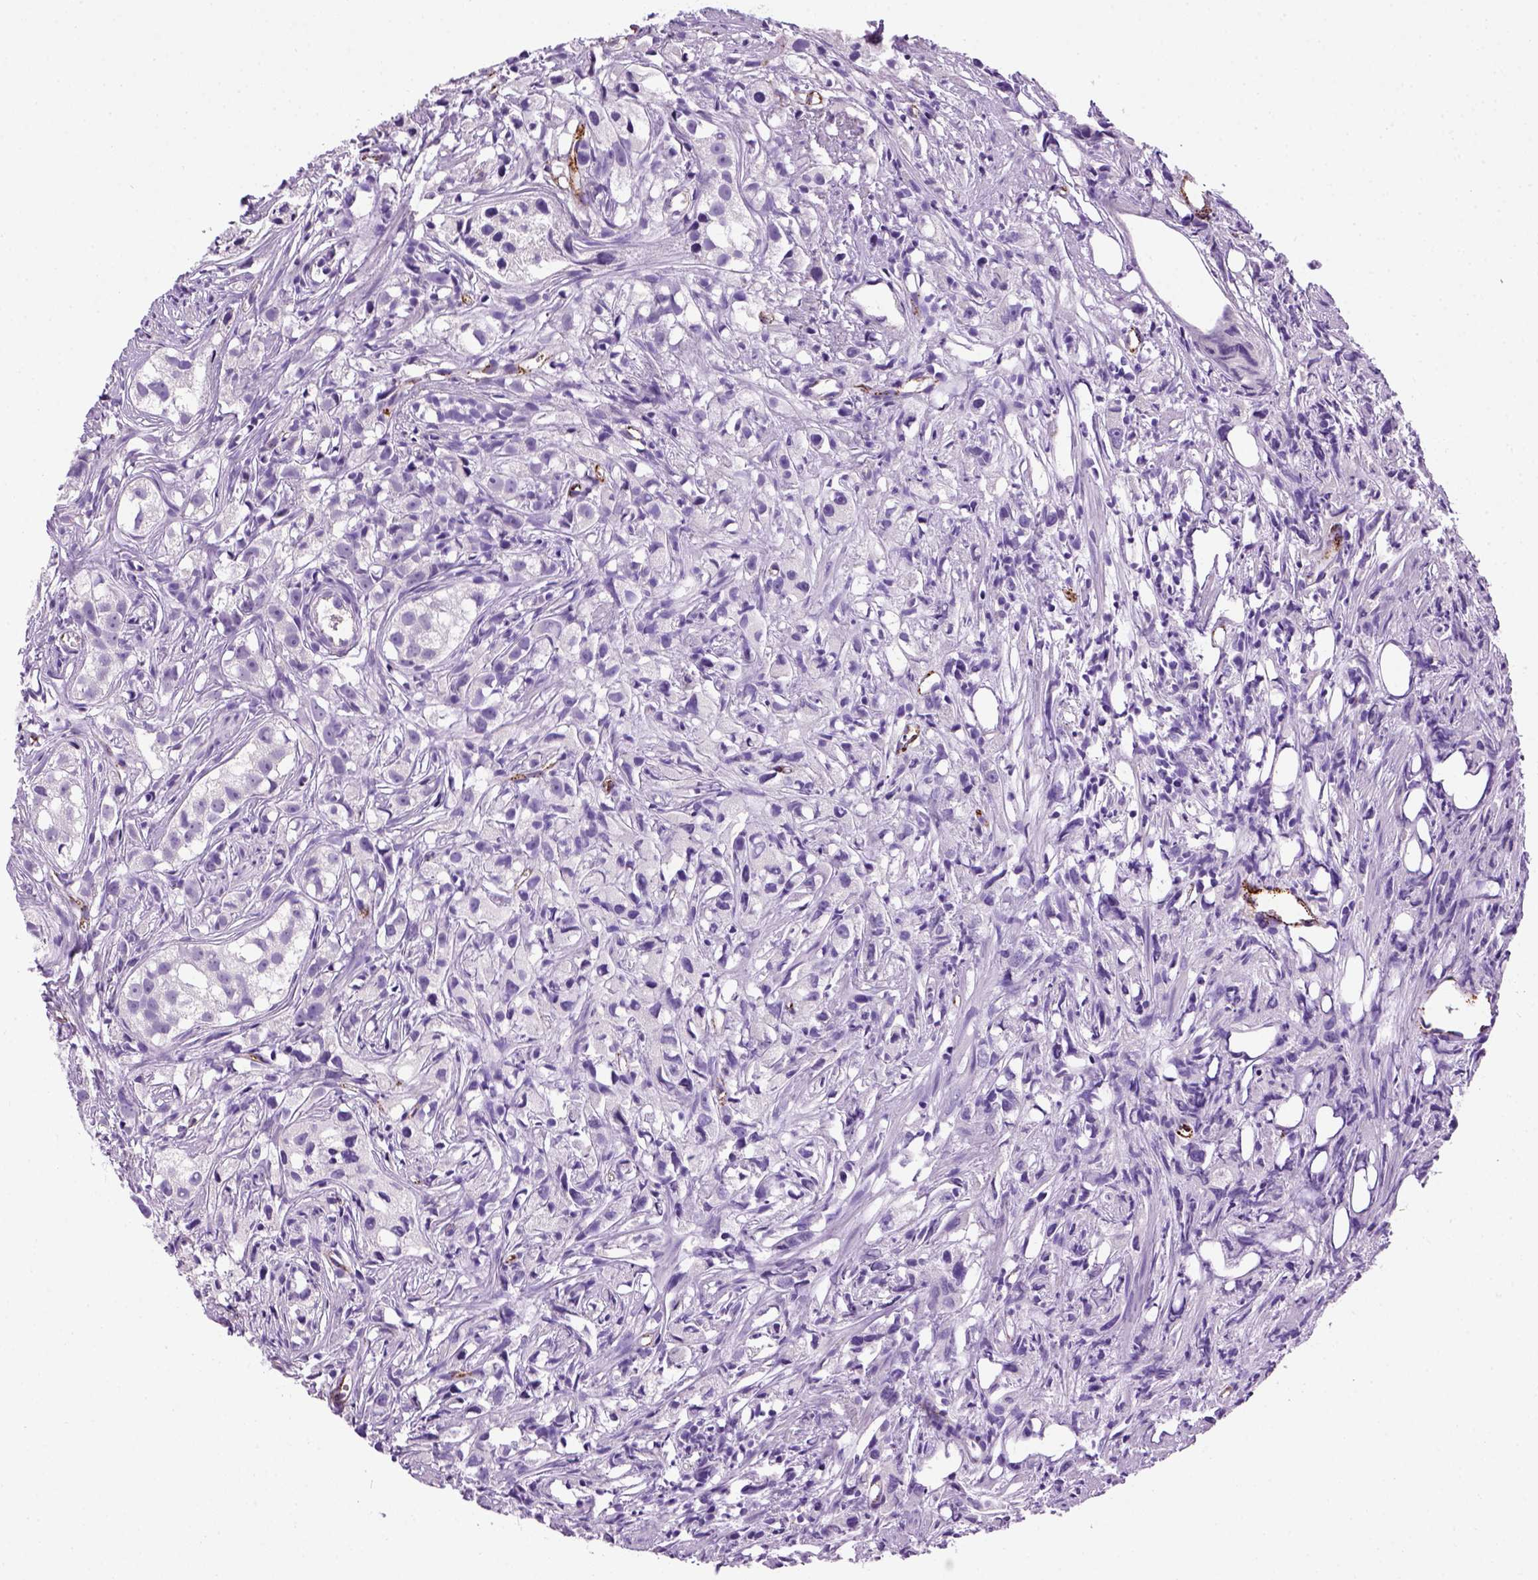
{"staining": {"intensity": "negative", "quantity": "none", "location": "none"}, "tissue": "prostate cancer", "cell_type": "Tumor cells", "image_type": "cancer", "snomed": [{"axis": "morphology", "description": "Adenocarcinoma, High grade"}, {"axis": "topography", "description": "Prostate"}], "caption": "High power microscopy image of an immunohistochemistry (IHC) image of prostate cancer, revealing no significant expression in tumor cells.", "gene": "VWF", "patient": {"sex": "male", "age": 68}}